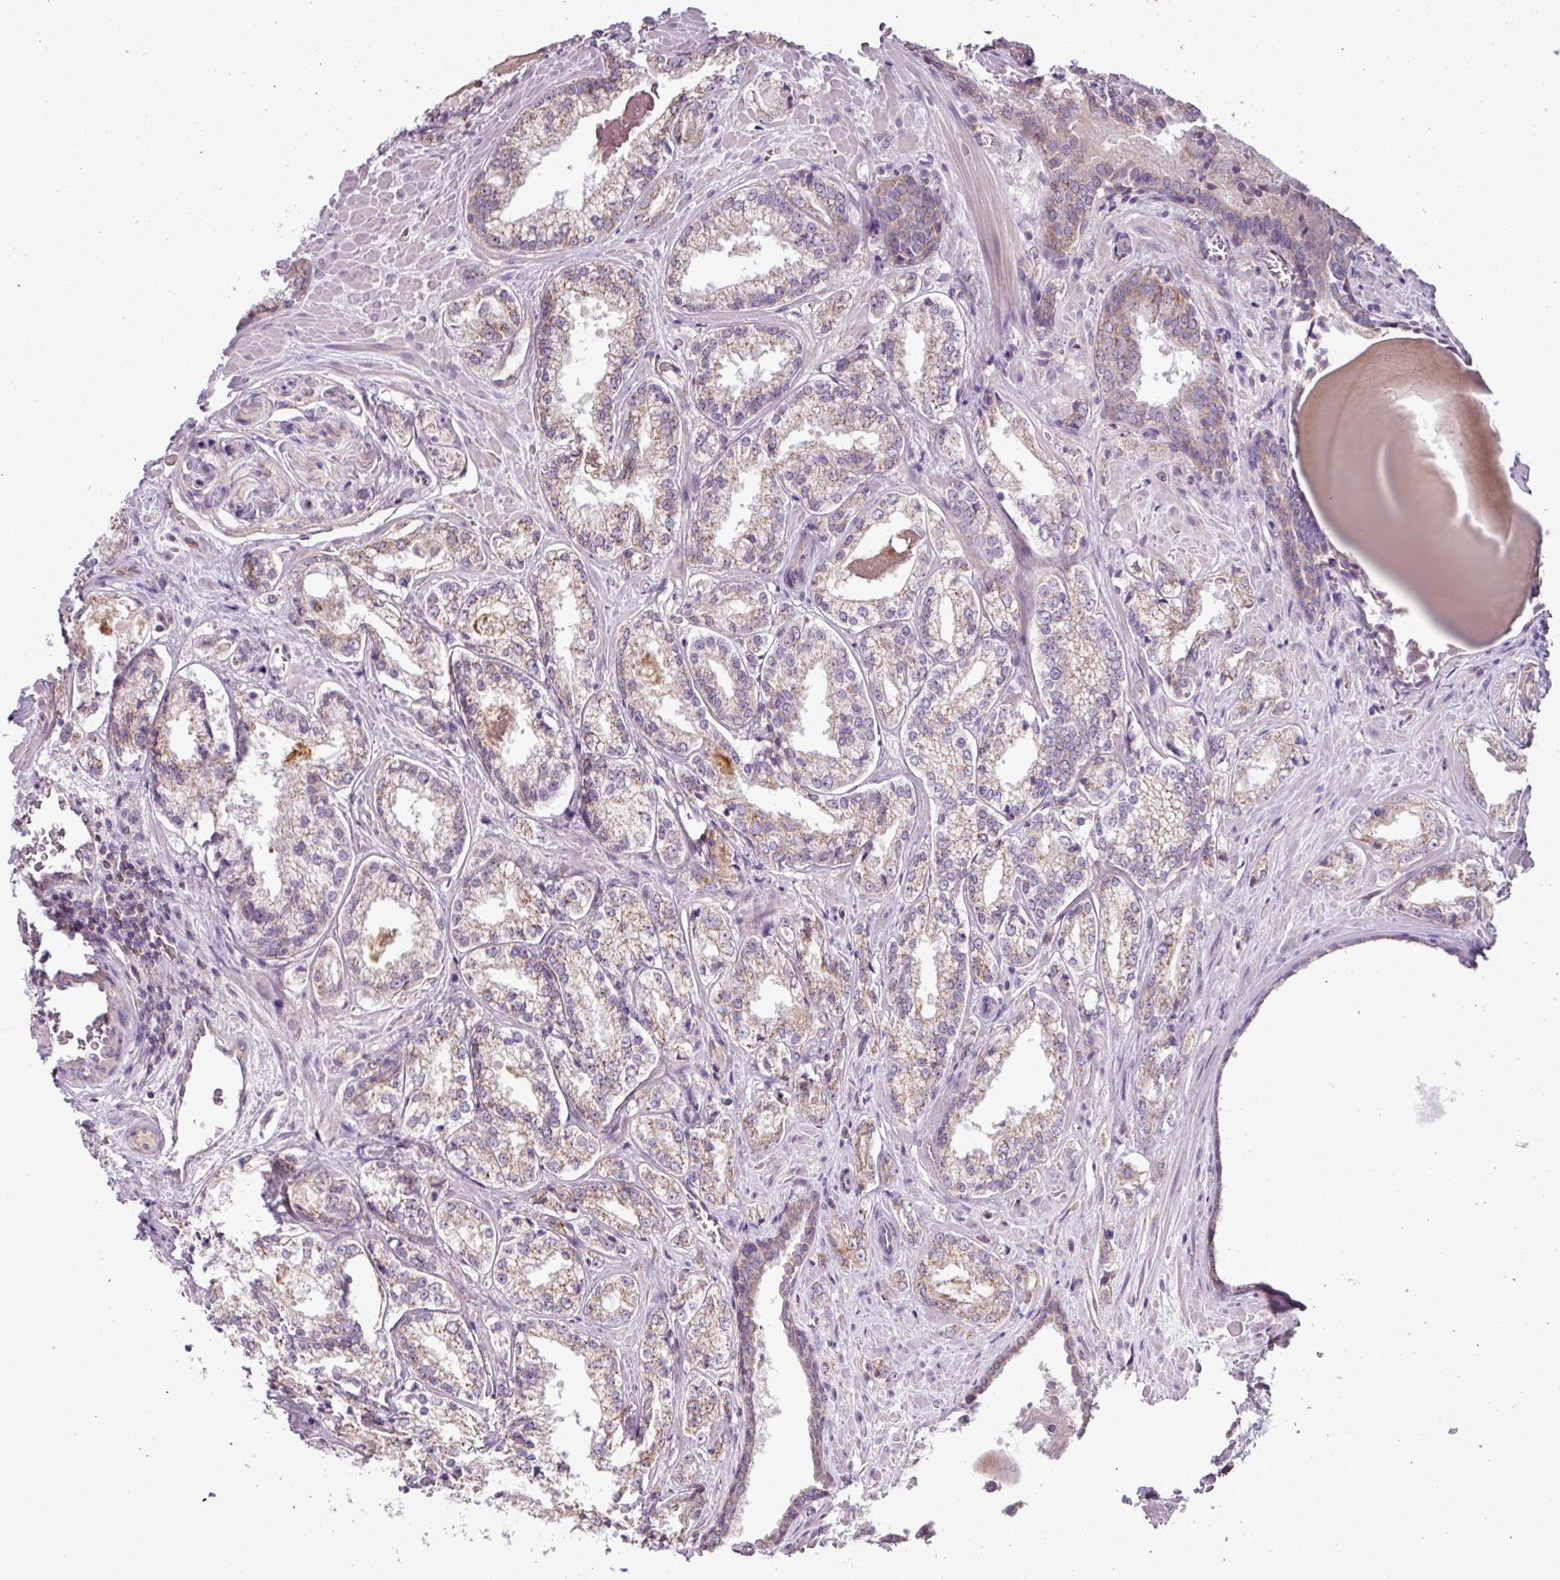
{"staining": {"intensity": "weak", "quantity": ">75%", "location": "cytoplasmic/membranous"}, "tissue": "prostate cancer", "cell_type": "Tumor cells", "image_type": "cancer", "snomed": [{"axis": "morphology", "description": "Adenocarcinoma, Low grade"}, {"axis": "topography", "description": "Prostate"}], "caption": "Tumor cells reveal weak cytoplasmic/membranous expression in approximately >75% of cells in adenocarcinoma (low-grade) (prostate). Using DAB (3,3'-diaminobenzidine) (brown) and hematoxylin (blue) stains, captured at high magnification using brightfield microscopy.", "gene": "LRRC9", "patient": {"sex": "male", "age": 47}}